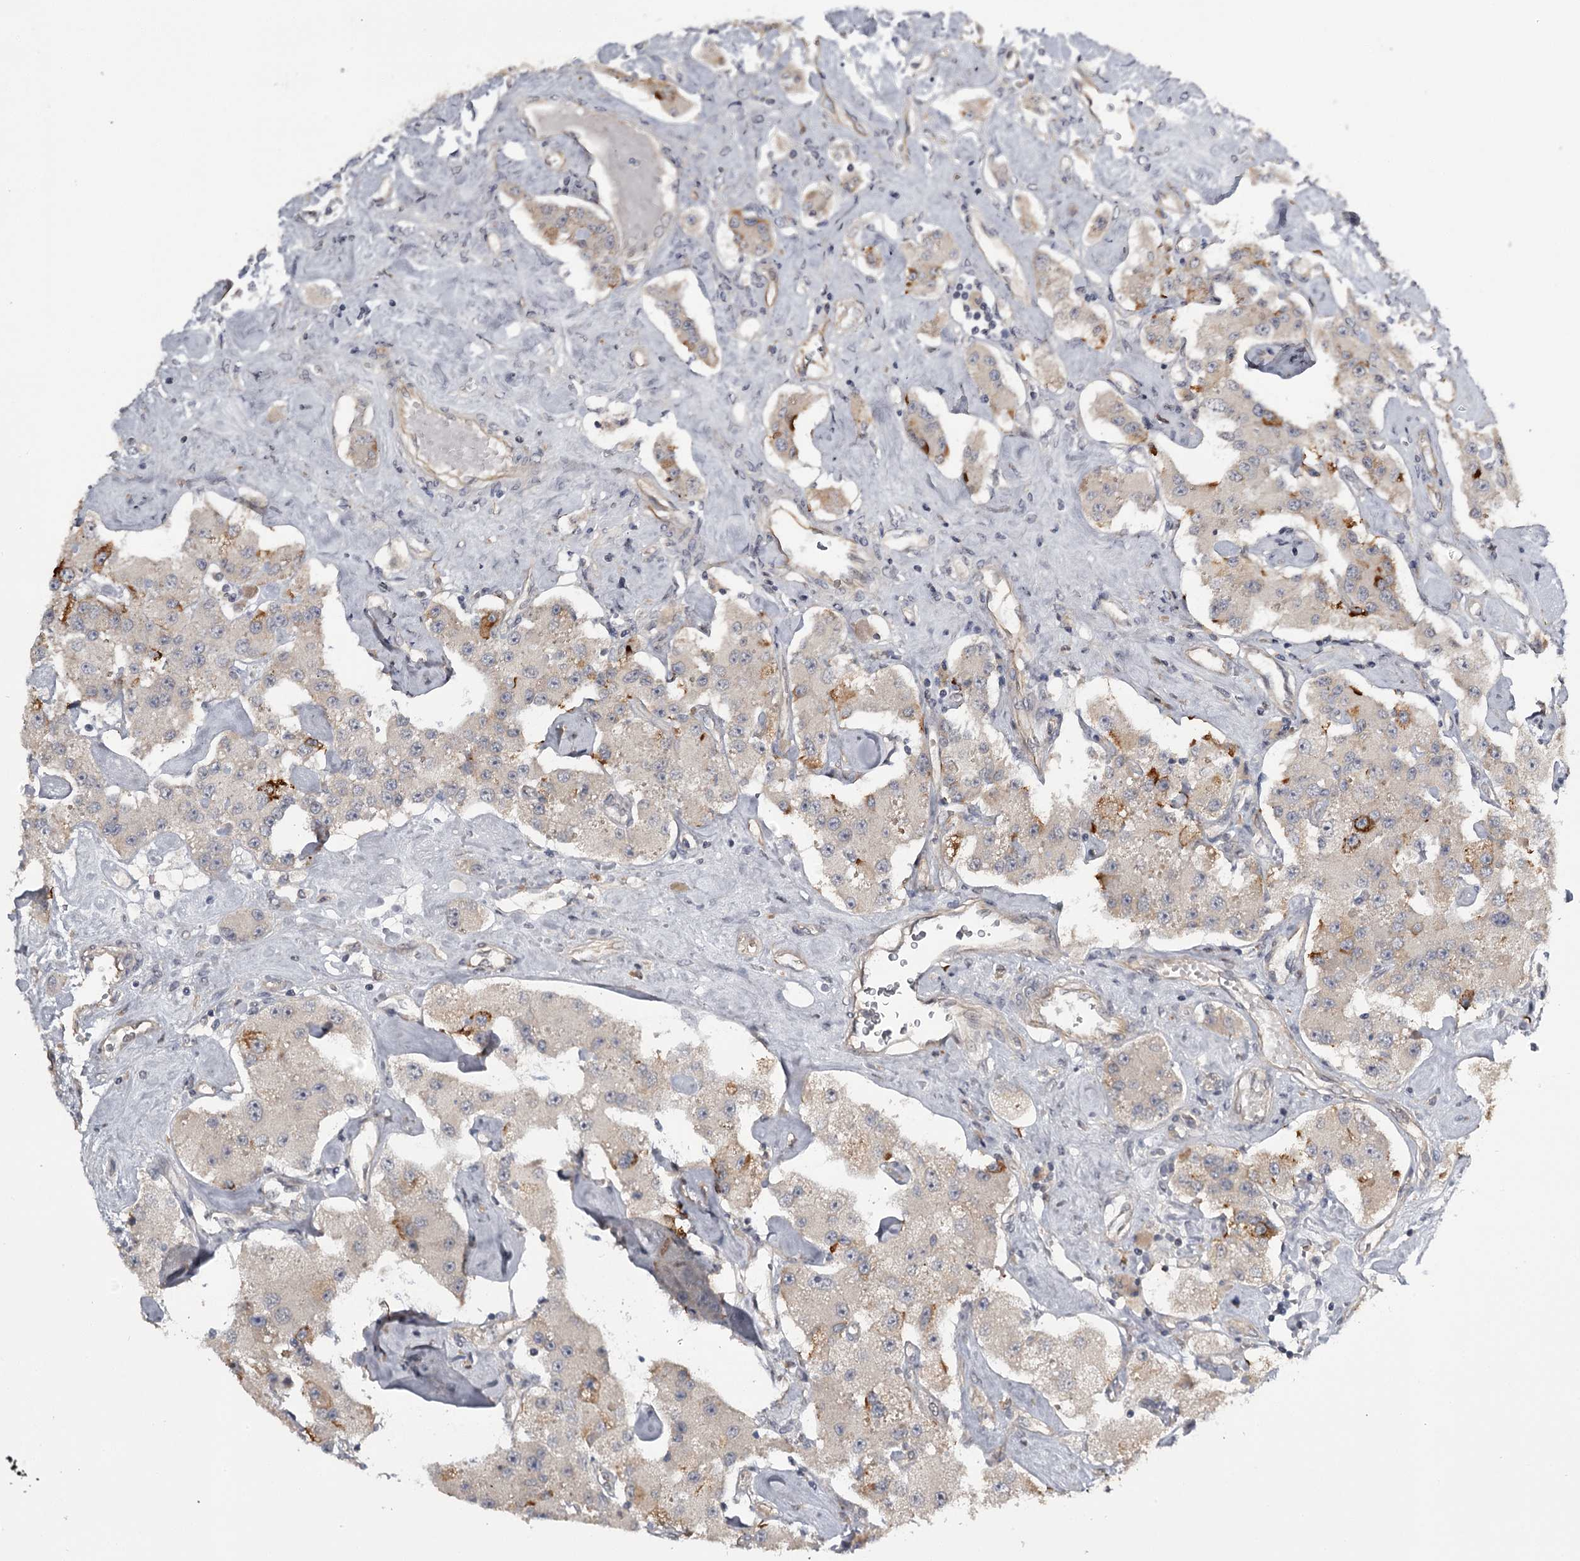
{"staining": {"intensity": "weak", "quantity": "25%-75%", "location": "cytoplasmic/membranous"}, "tissue": "carcinoid", "cell_type": "Tumor cells", "image_type": "cancer", "snomed": [{"axis": "morphology", "description": "Carcinoid, malignant, NOS"}, {"axis": "topography", "description": "Pancreas"}], "caption": "Immunohistochemistry (IHC) micrograph of neoplastic tissue: carcinoid (malignant) stained using immunohistochemistry displays low levels of weak protein expression localized specifically in the cytoplasmic/membranous of tumor cells, appearing as a cytoplasmic/membranous brown color.", "gene": "CWF19L2", "patient": {"sex": "male", "age": 41}}